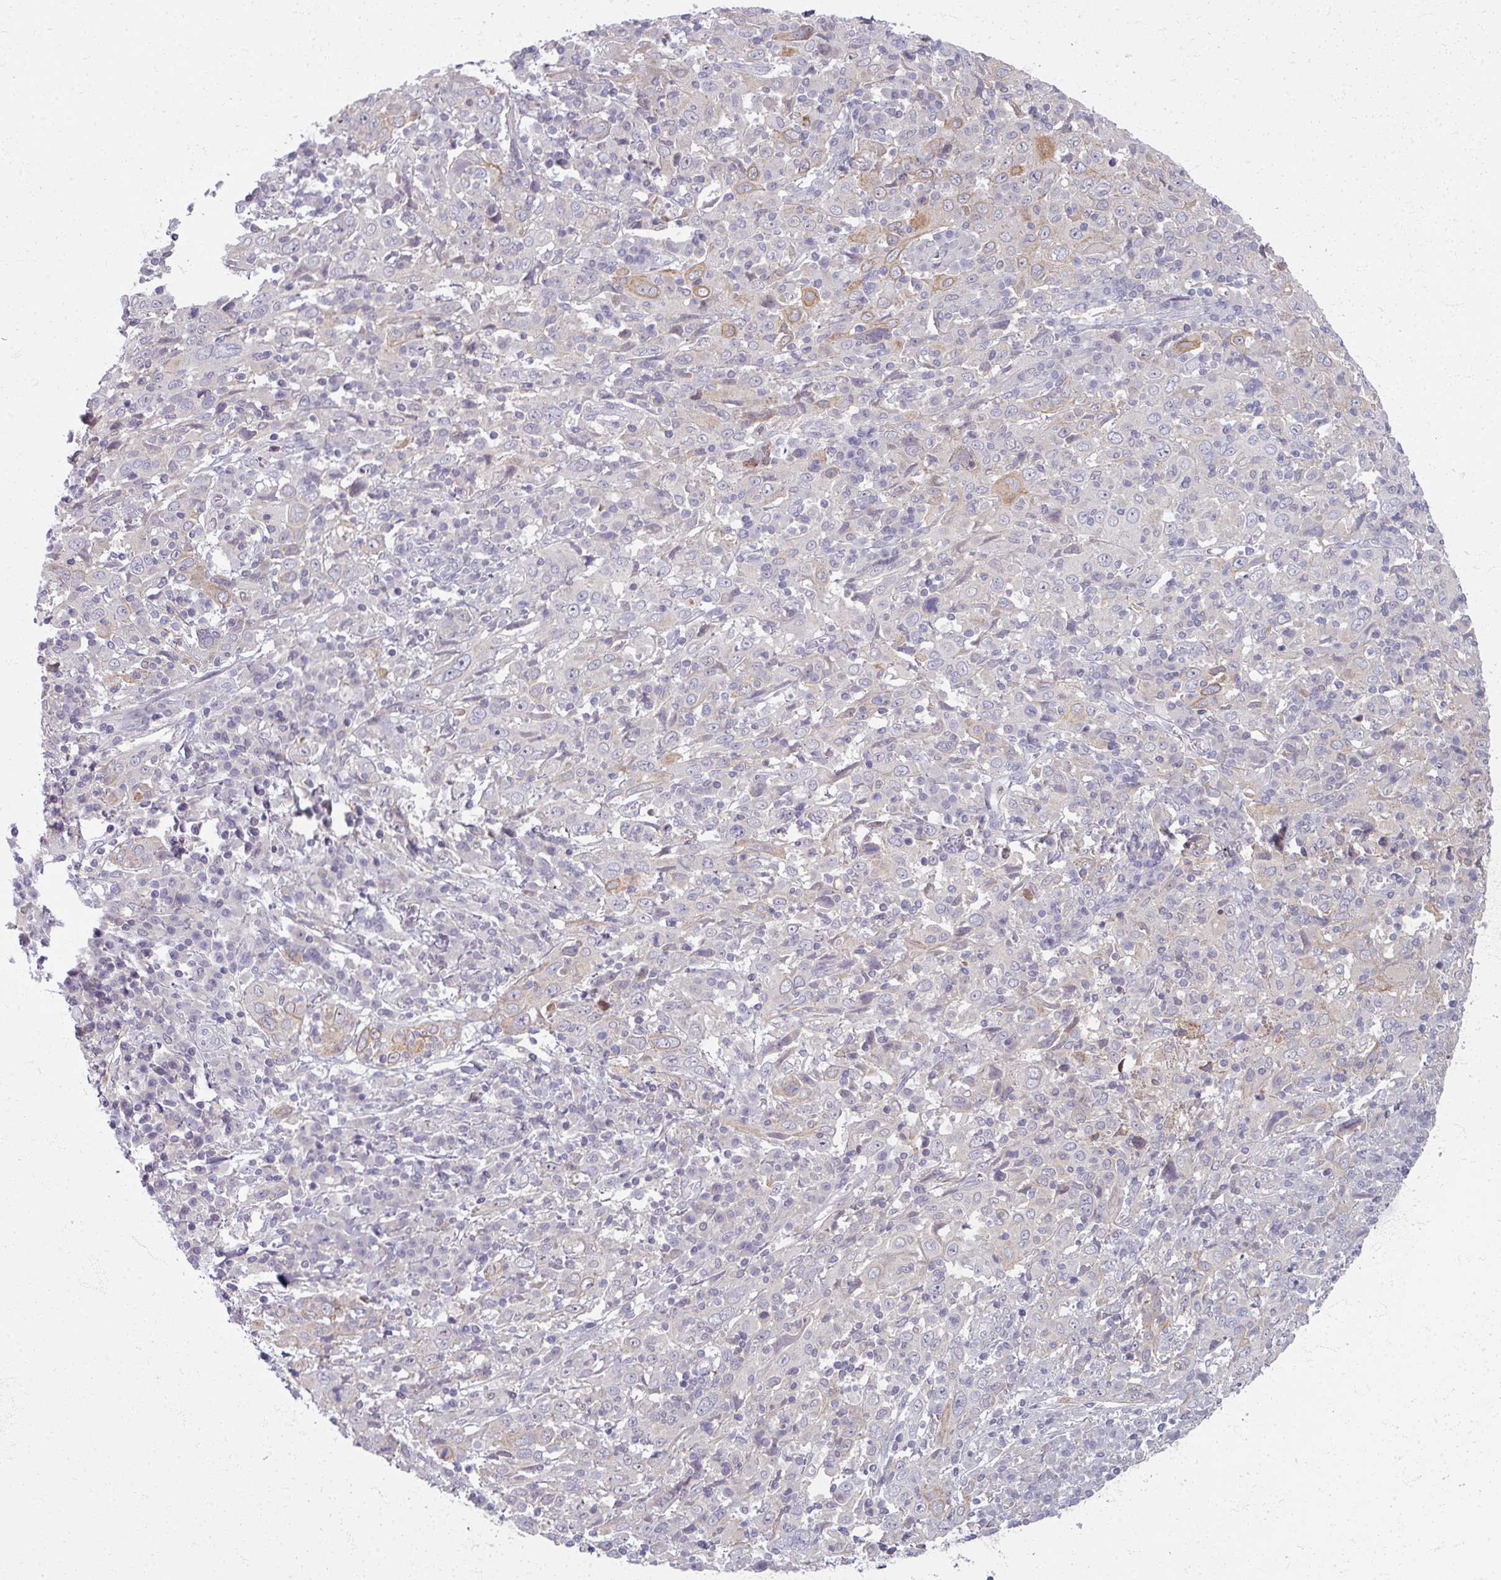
{"staining": {"intensity": "weak", "quantity": "<25%", "location": "cytoplasmic/membranous"}, "tissue": "cervical cancer", "cell_type": "Tumor cells", "image_type": "cancer", "snomed": [{"axis": "morphology", "description": "Squamous cell carcinoma, NOS"}, {"axis": "topography", "description": "Cervix"}], "caption": "Tumor cells are negative for brown protein staining in cervical cancer (squamous cell carcinoma).", "gene": "TTLL7", "patient": {"sex": "female", "age": 46}}